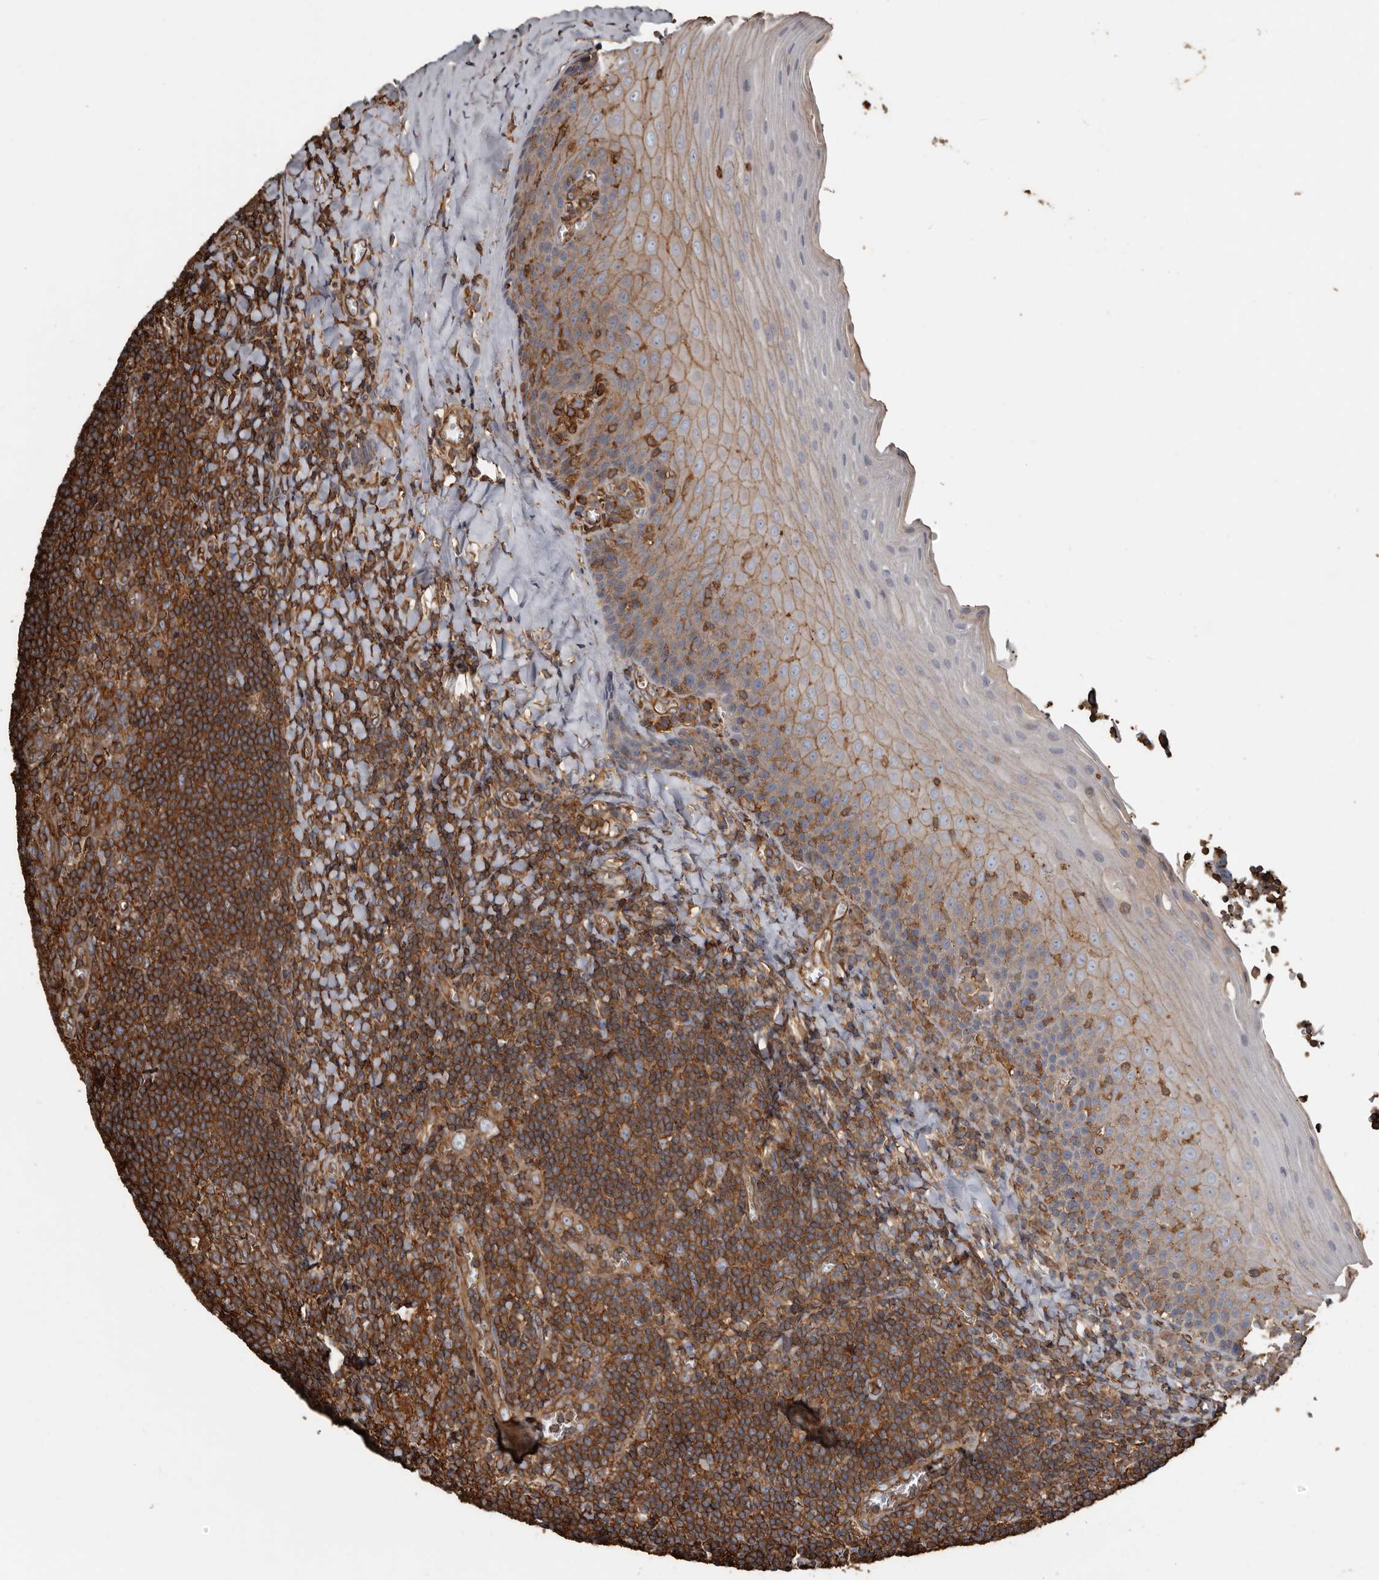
{"staining": {"intensity": "strong", "quantity": ">75%", "location": "cytoplasmic/membranous"}, "tissue": "tonsil", "cell_type": "Germinal center cells", "image_type": "normal", "snomed": [{"axis": "morphology", "description": "Normal tissue, NOS"}, {"axis": "topography", "description": "Tonsil"}], "caption": "This histopathology image exhibits IHC staining of unremarkable human tonsil, with high strong cytoplasmic/membranous staining in about >75% of germinal center cells.", "gene": "DENND6B", "patient": {"sex": "male", "age": 27}}